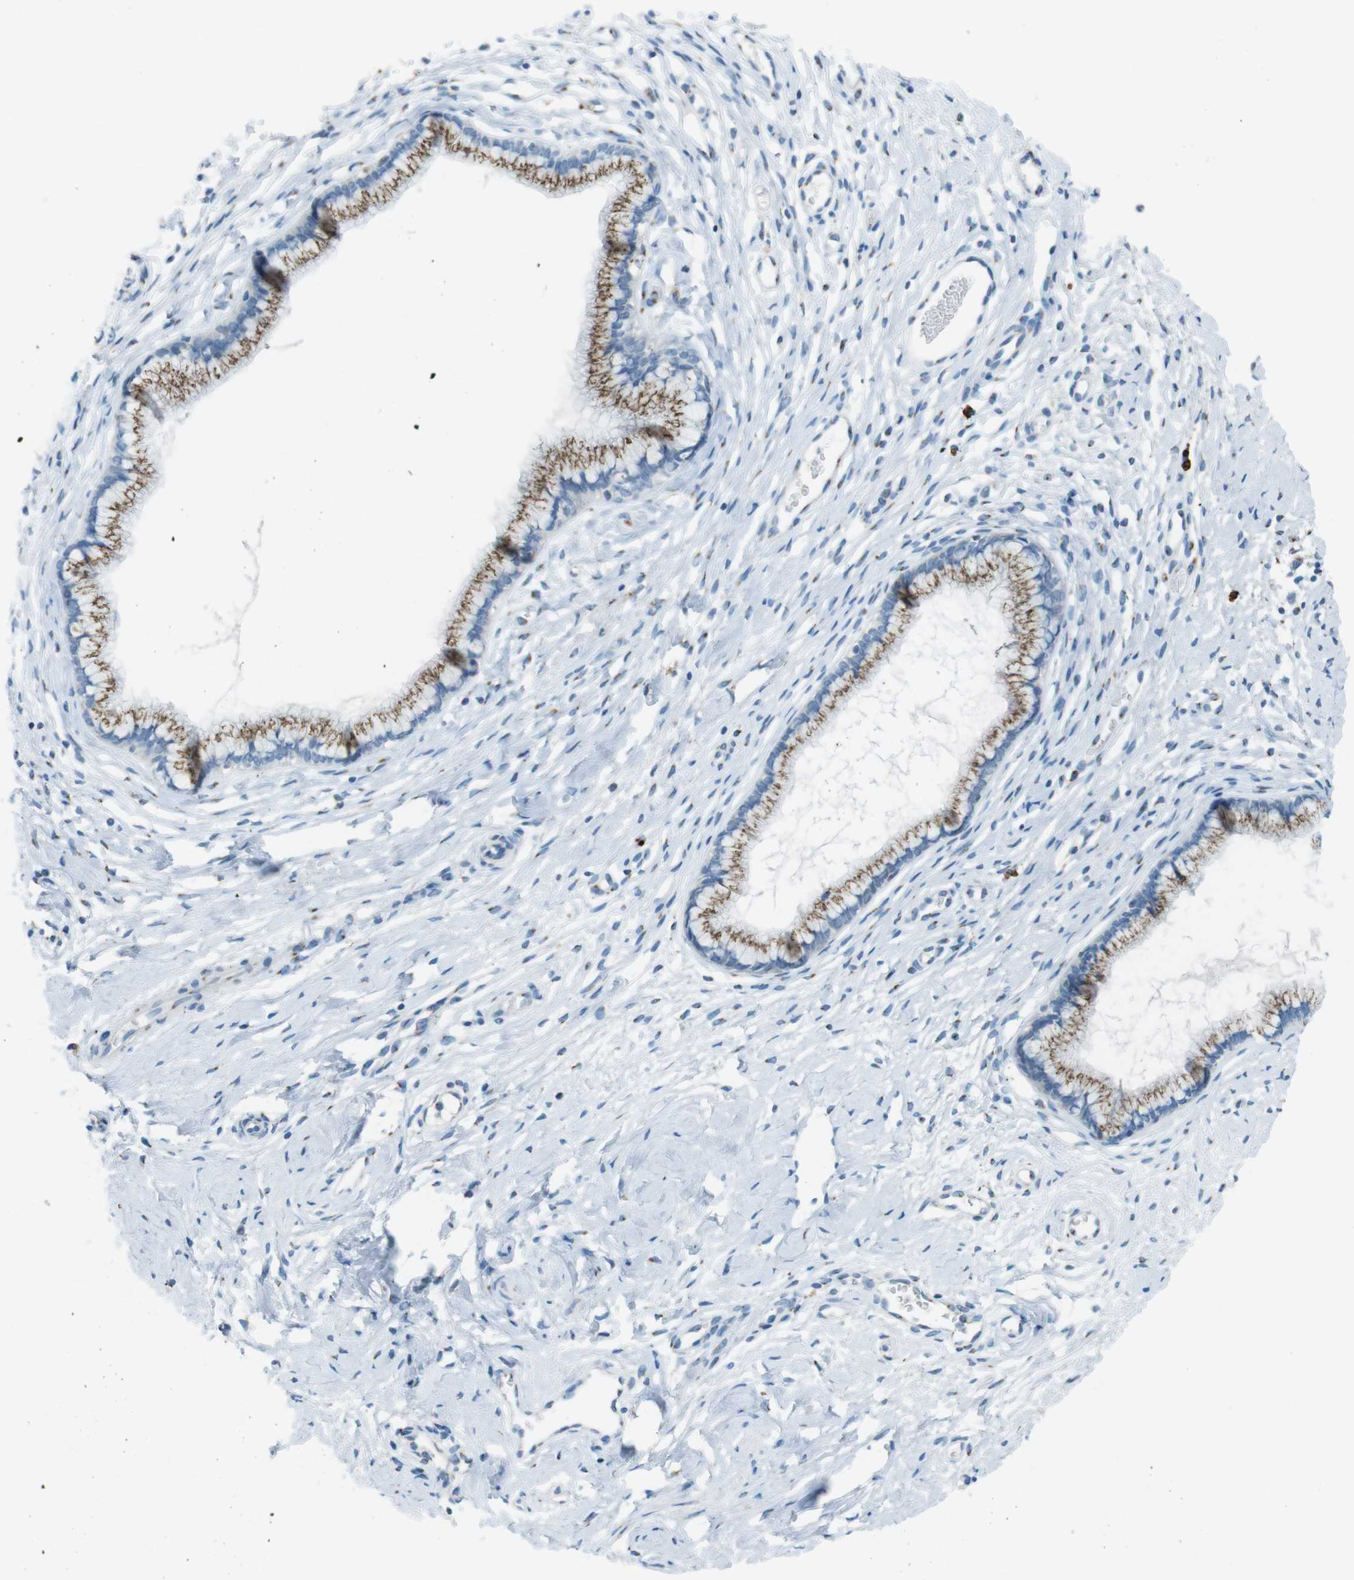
{"staining": {"intensity": "moderate", "quantity": ">75%", "location": "cytoplasmic/membranous"}, "tissue": "cervix", "cell_type": "Glandular cells", "image_type": "normal", "snomed": [{"axis": "morphology", "description": "Normal tissue, NOS"}, {"axis": "topography", "description": "Cervix"}], "caption": "Immunohistochemical staining of unremarkable human cervix displays medium levels of moderate cytoplasmic/membranous expression in about >75% of glandular cells.", "gene": "TXNDC15", "patient": {"sex": "female", "age": 65}}